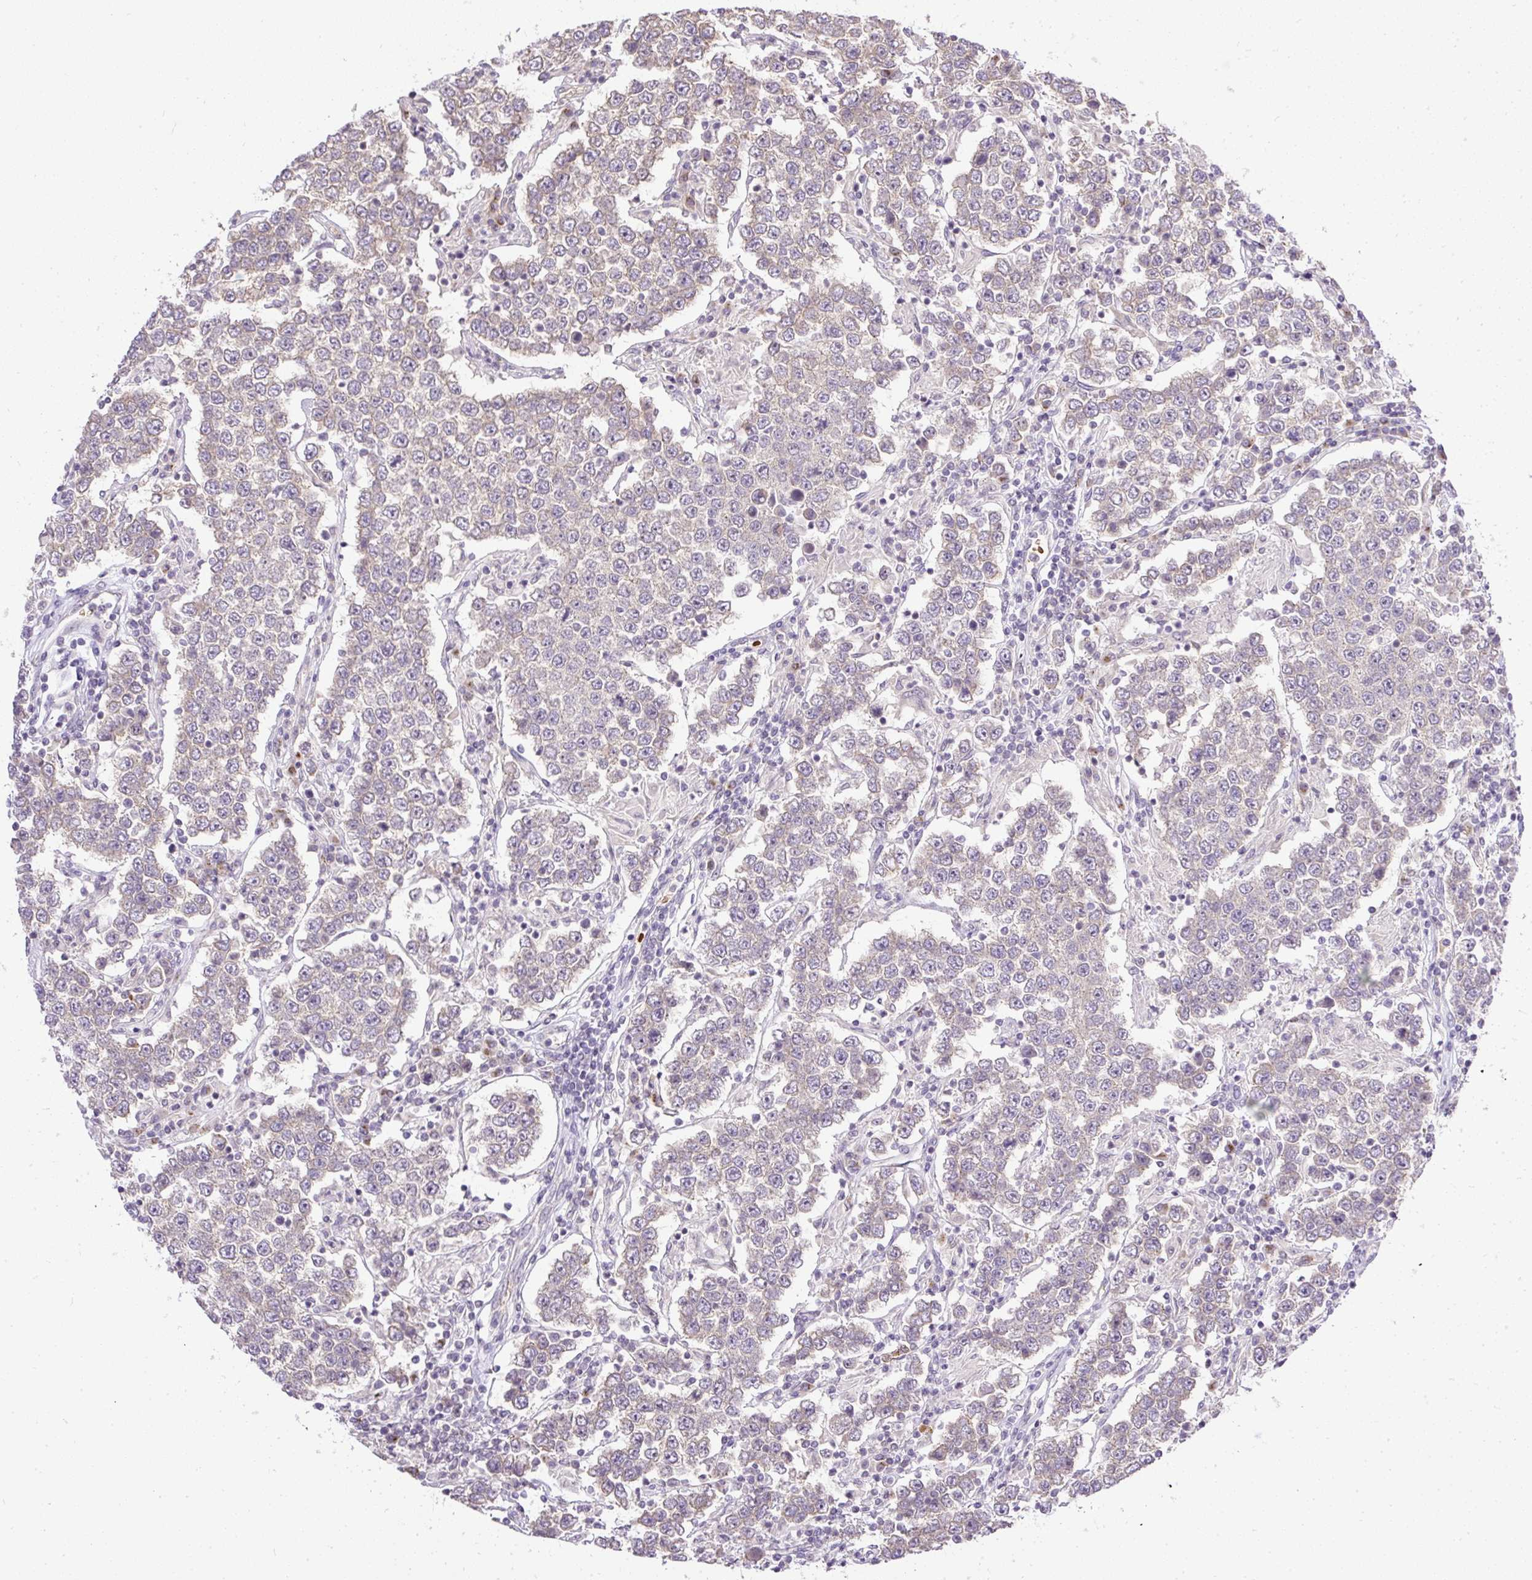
{"staining": {"intensity": "negative", "quantity": "none", "location": "none"}, "tissue": "testis cancer", "cell_type": "Tumor cells", "image_type": "cancer", "snomed": [{"axis": "morphology", "description": "Normal tissue, NOS"}, {"axis": "morphology", "description": "Urothelial carcinoma, High grade"}, {"axis": "morphology", "description": "Seminoma, NOS"}, {"axis": "morphology", "description": "Carcinoma, Embryonal, NOS"}, {"axis": "topography", "description": "Urinary bladder"}, {"axis": "topography", "description": "Testis"}], "caption": "Immunohistochemistry image of neoplastic tissue: seminoma (testis) stained with DAB displays no significant protein positivity in tumor cells.", "gene": "SMC4", "patient": {"sex": "male", "age": 41}}